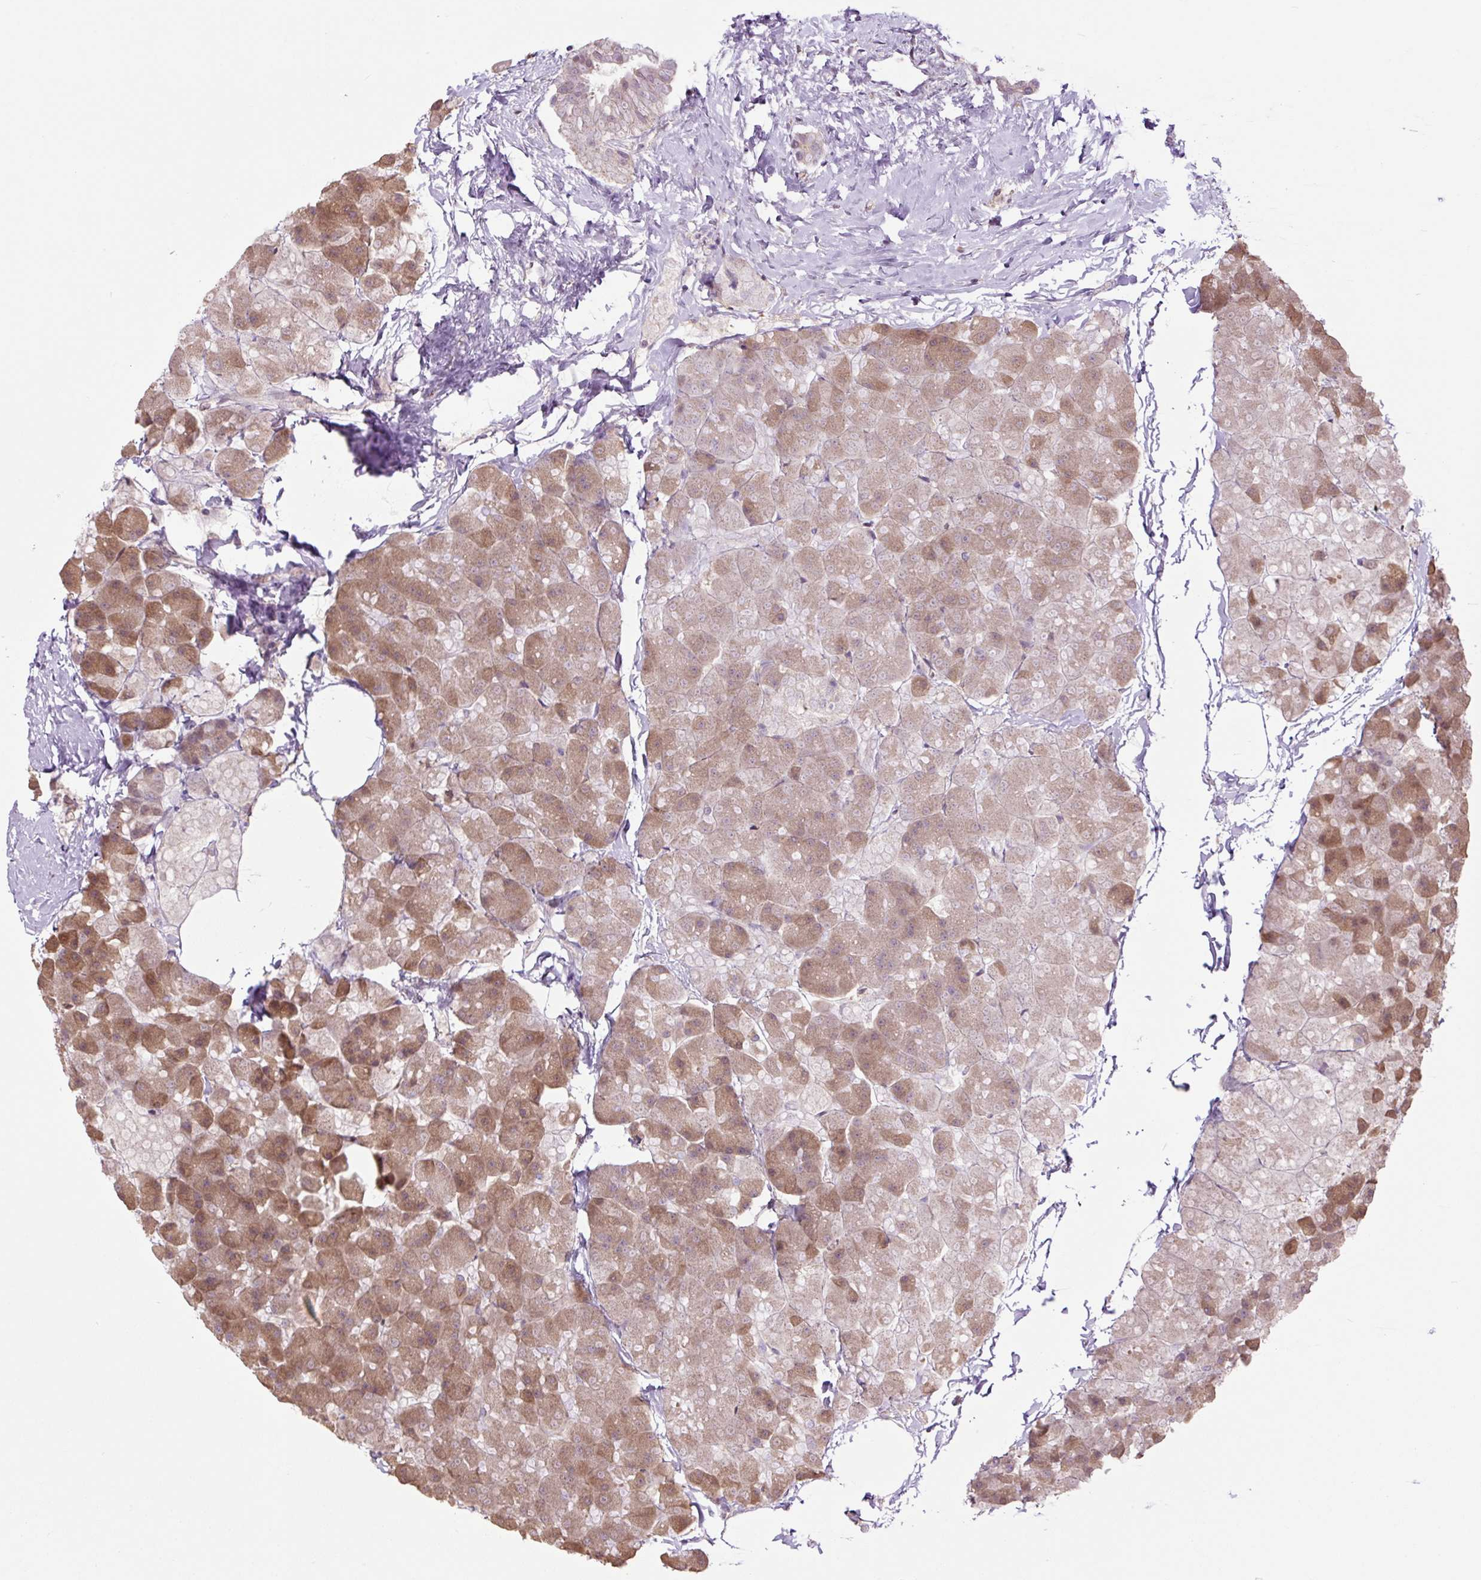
{"staining": {"intensity": "moderate", "quantity": ">75%", "location": "cytoplasmic/membranous"}, "tissue": "pancreas", "cell_type": "Exocrine glandular cells", "image_type": "normal", "snomed": [{"axis": "morphology", "description": "Normal tissue, NOS"}, {"axis": "topography", "description": "Pancreas"}], "caption": "A brown stain labels moderate cytoplasmic/membranous positivity of a protein in exocrine glandular cells of normal pancreas.", "gene": "TPT1", "patient": {"sex": "male", "age": 35}}